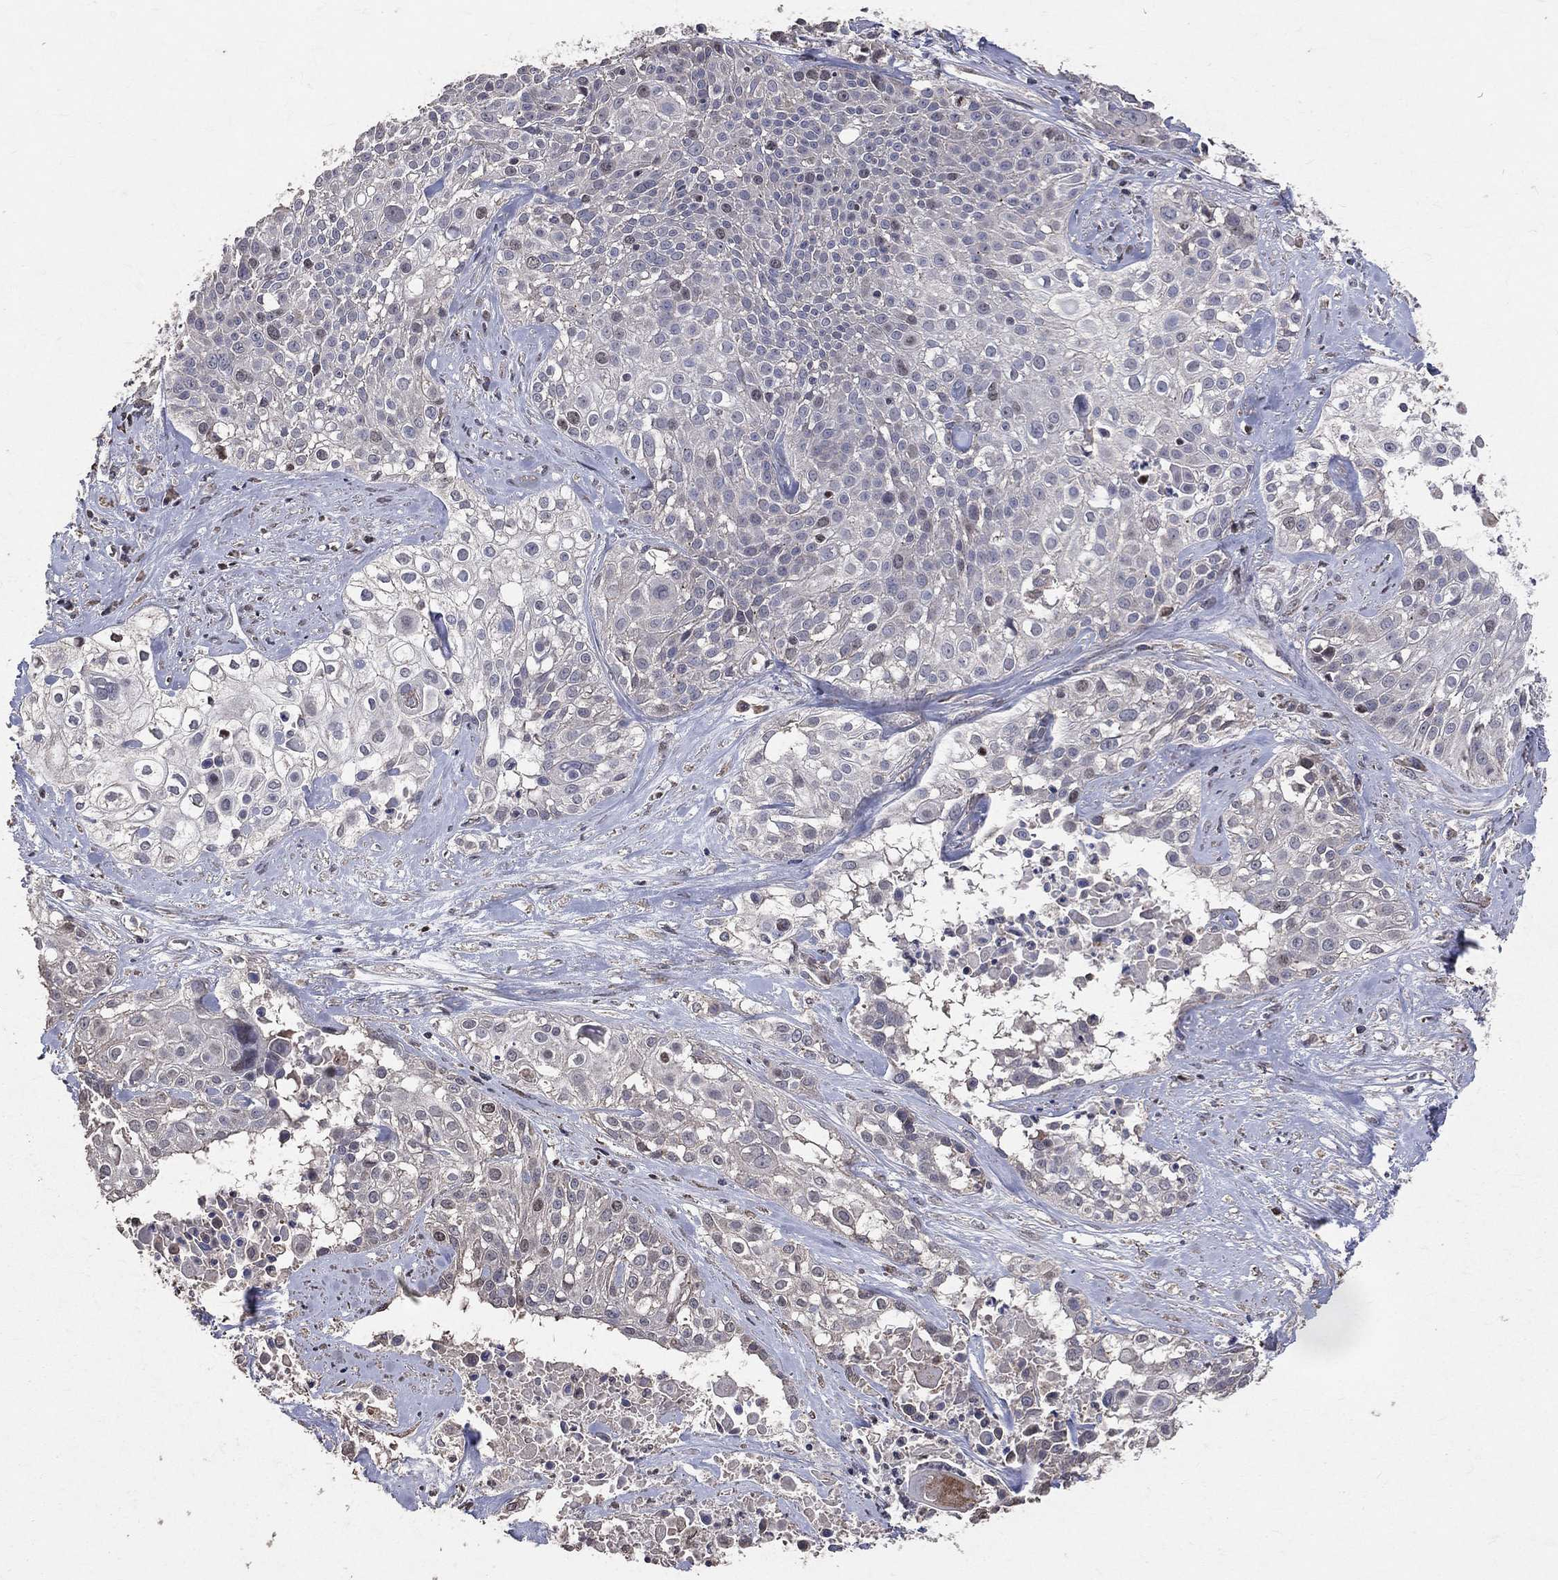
{"staining": {"intensity": "negative", "quantity": "none", "location": "none"}, "tissue": "cervical cancer", "cell_type": "Tumor cells", "image_type": "cancer", "snomed": [{"axis": "morphology", "description": "Squamous cell carcinoma, NOS"}, {"axis": "topography", "description": "Cervix"}], "caption": "Cervical squamous cell carcinoma stained for a protein using immunohistochemistry shows no positivity tumor cells.", "gene": "LY6K", "patient": {"sex": "female", "age": 39}}